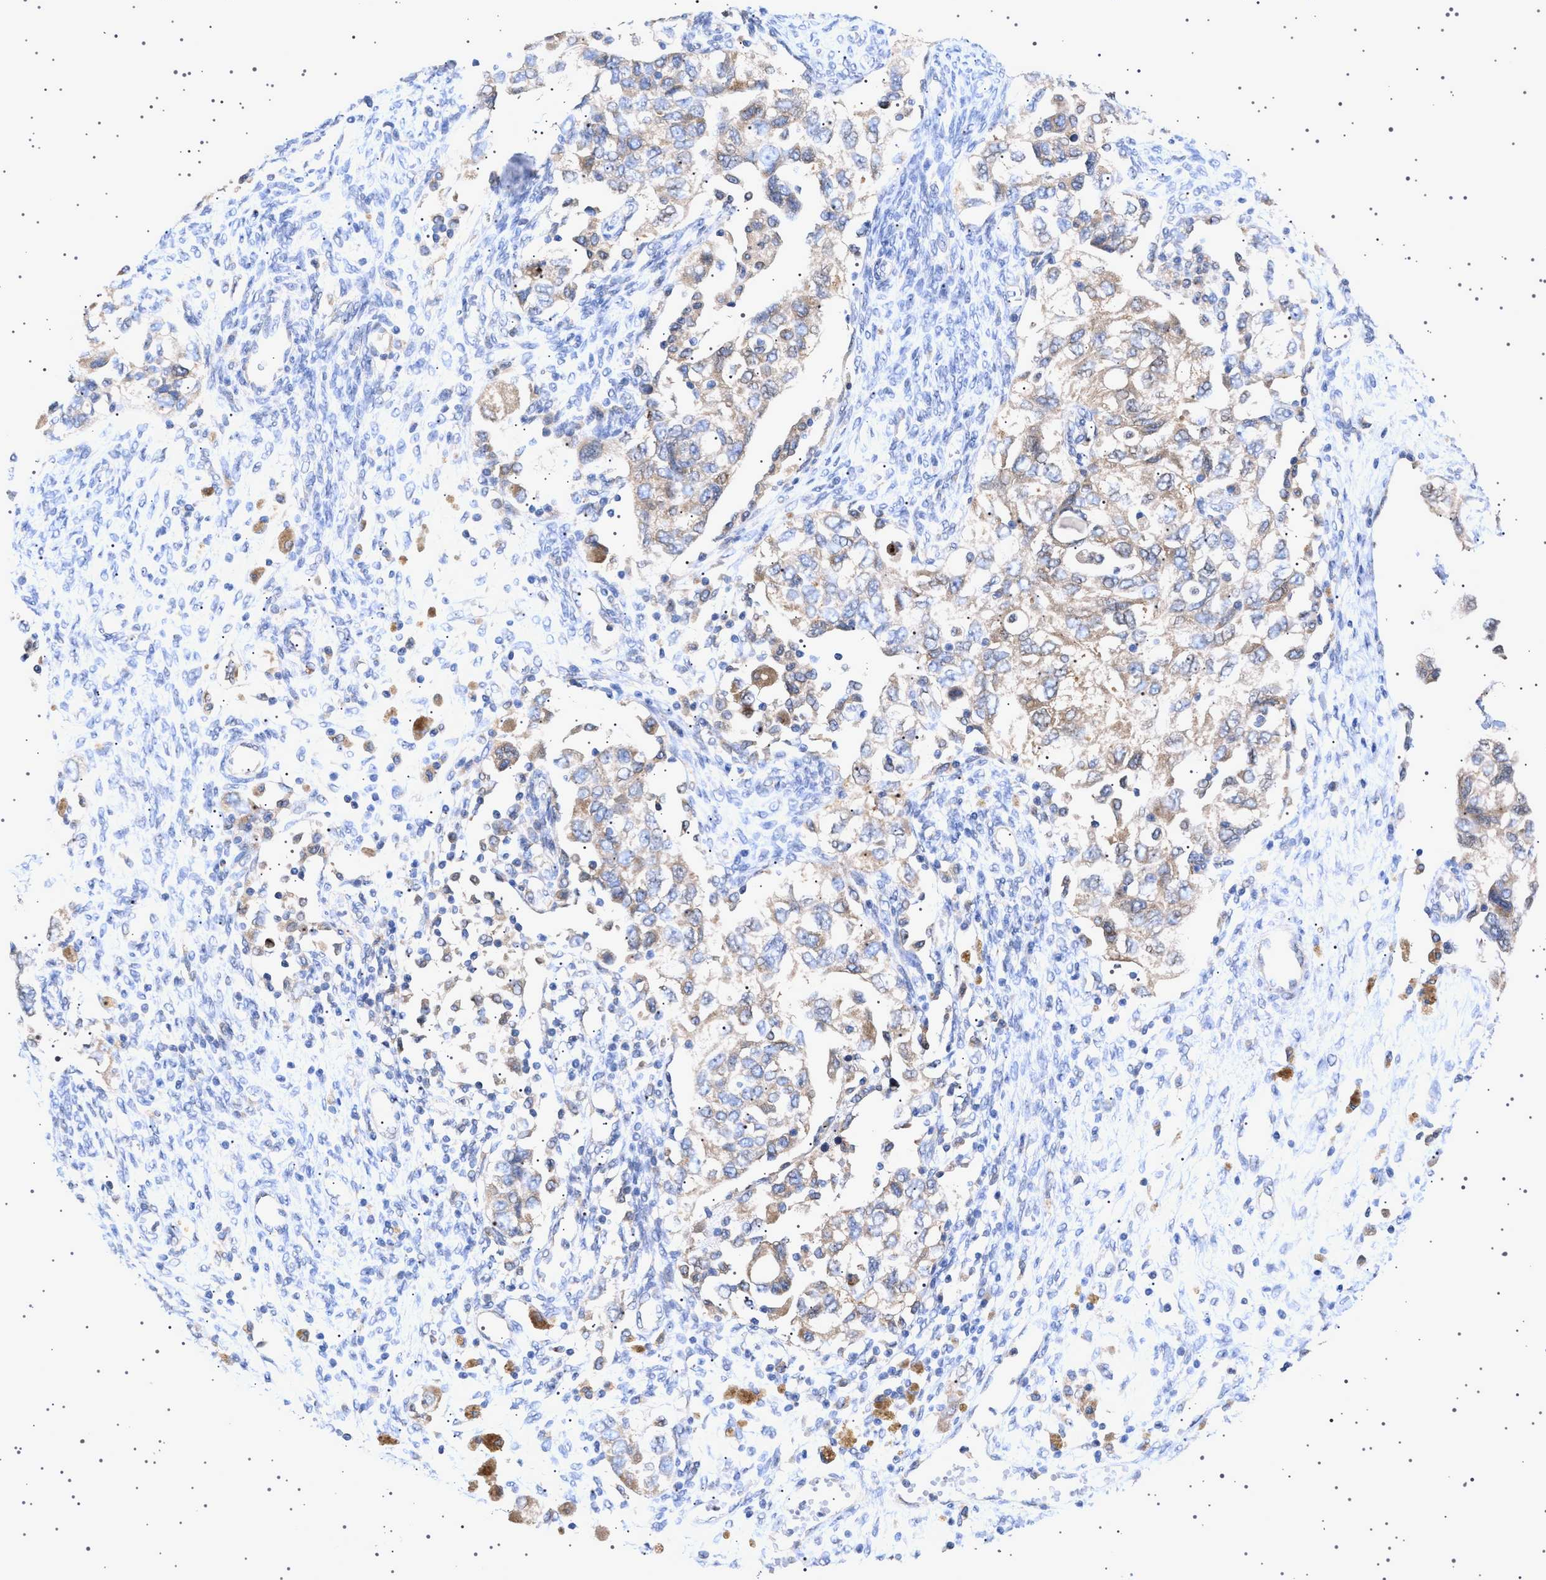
{"staining": {"intensity": "weak", "quantity": ">75%", "location": "cytoplasmic/membranous"}, "tissue": "ovarian cancer", "cell_type": "Tumor cells", "image_type": "cancer", "snomed": [{"axis": "morphology", "description": "Carcinoma, NOS"}, {"axis": "morphology", "description": "Cystadenocarcinoma, serous, NOS"}, {"axis": "topography", "description": "Ovary"}], "caption": "Brown immunohistochemical staining in ovarian cancer (serous cystadenocarcinoma) shows weak cytoplasmic/membranous staining in approximately >75% of tumor cells. The staining was performed using DAB (3,3'-diaminobenzidine), with brown indicating positive protein expression. Nuclei are stained blue with hematoxylin.", "gene": "NUP93", "patient": {"sex": "female", "age": 69}}